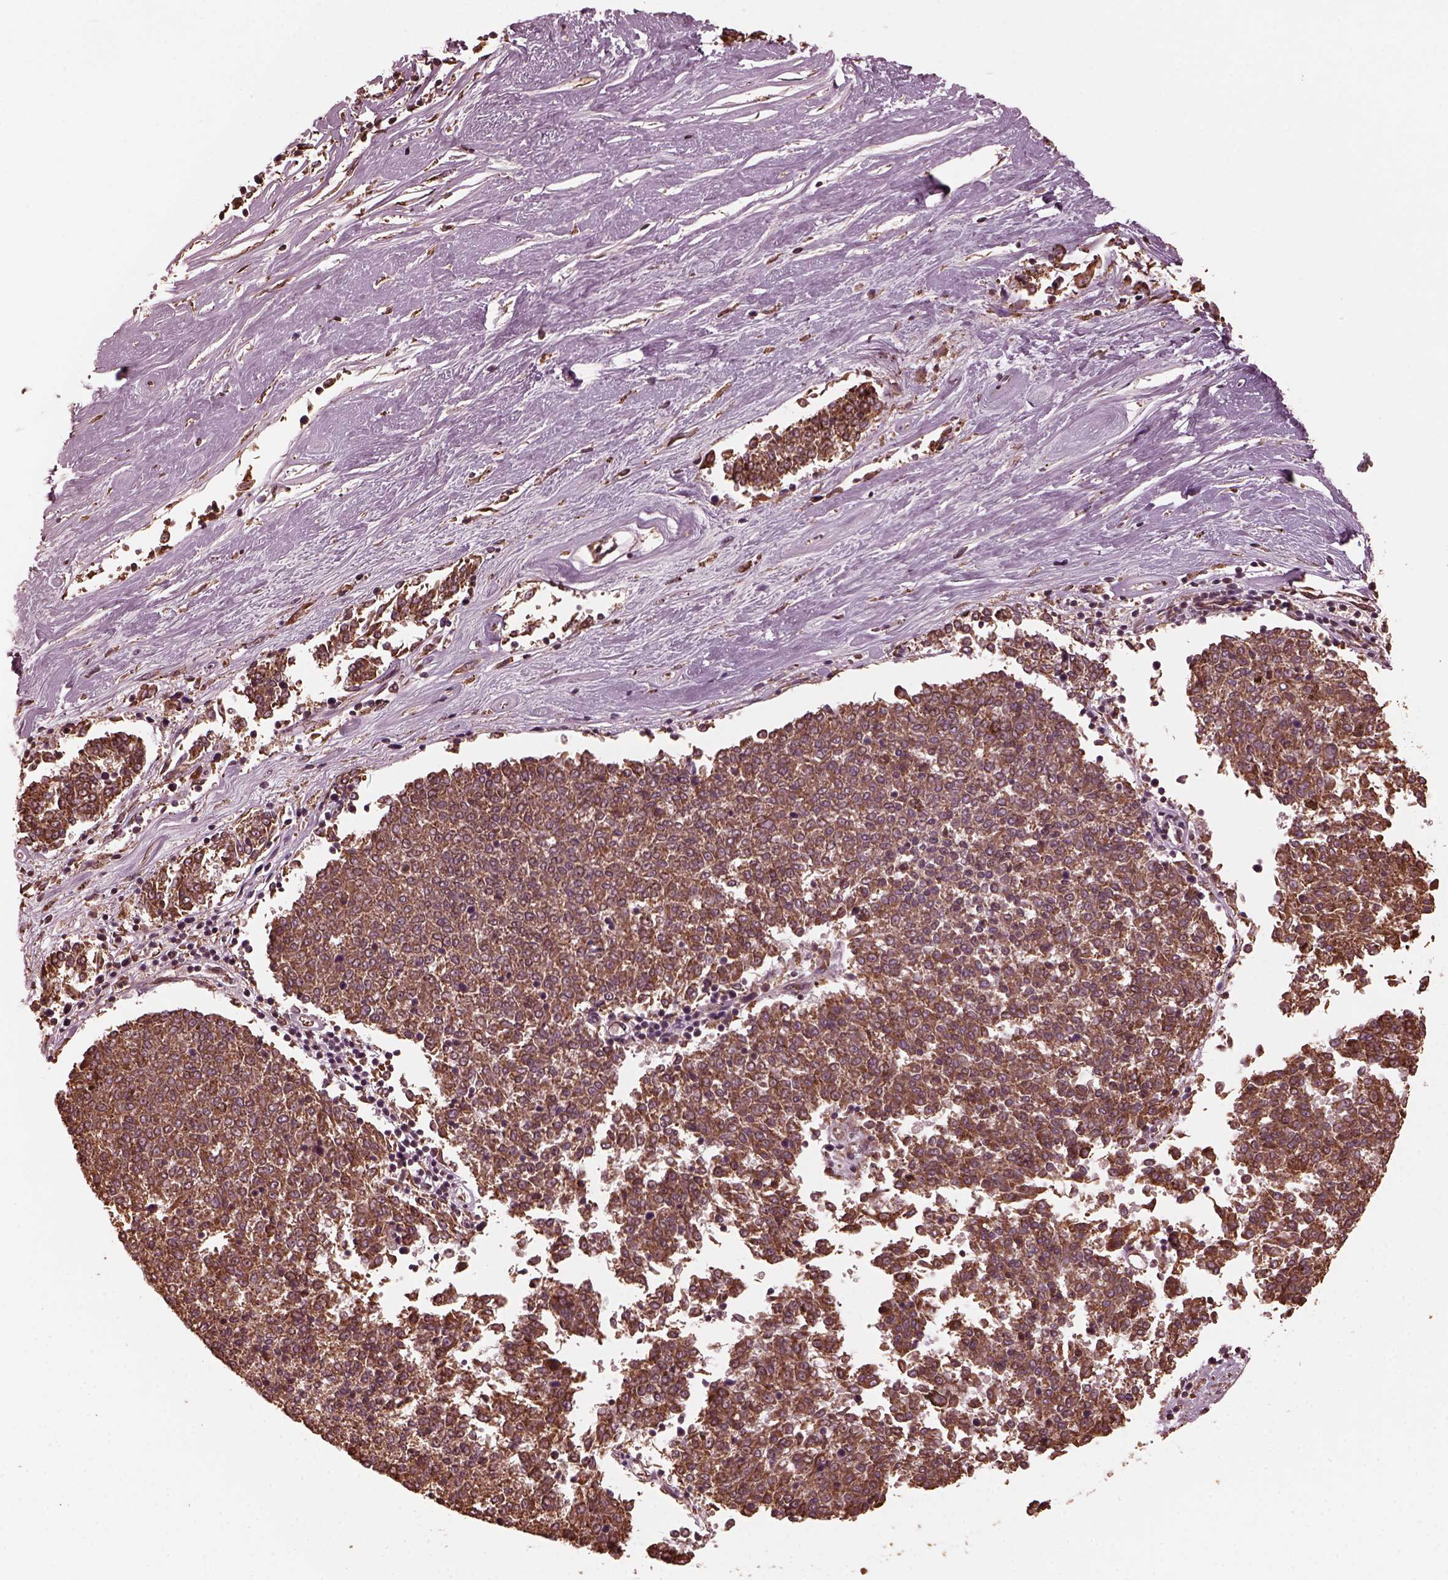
{"staining": {"intensity": "weak", "quantity": "25%-75%", "location": "cytoplasmic/membranous"}, "tissue": "melanoma", "cell_type": "Tumor cells", "image_type": "cancer", "snomed": [{"axis": "morphology", "description": "Malignant melanoma, NOS"}, {"axis": "topography", "description": "Skin"}], "caption": "A brown stain highlights weak cytoplasmic/membranous staining of a protein in human malignant melanoma tumor cells. (Brightfield microscopy of DAB IHC at high magnification).", "gene": "ZNF292", "patient": {"sex": "female", "age": 72}}